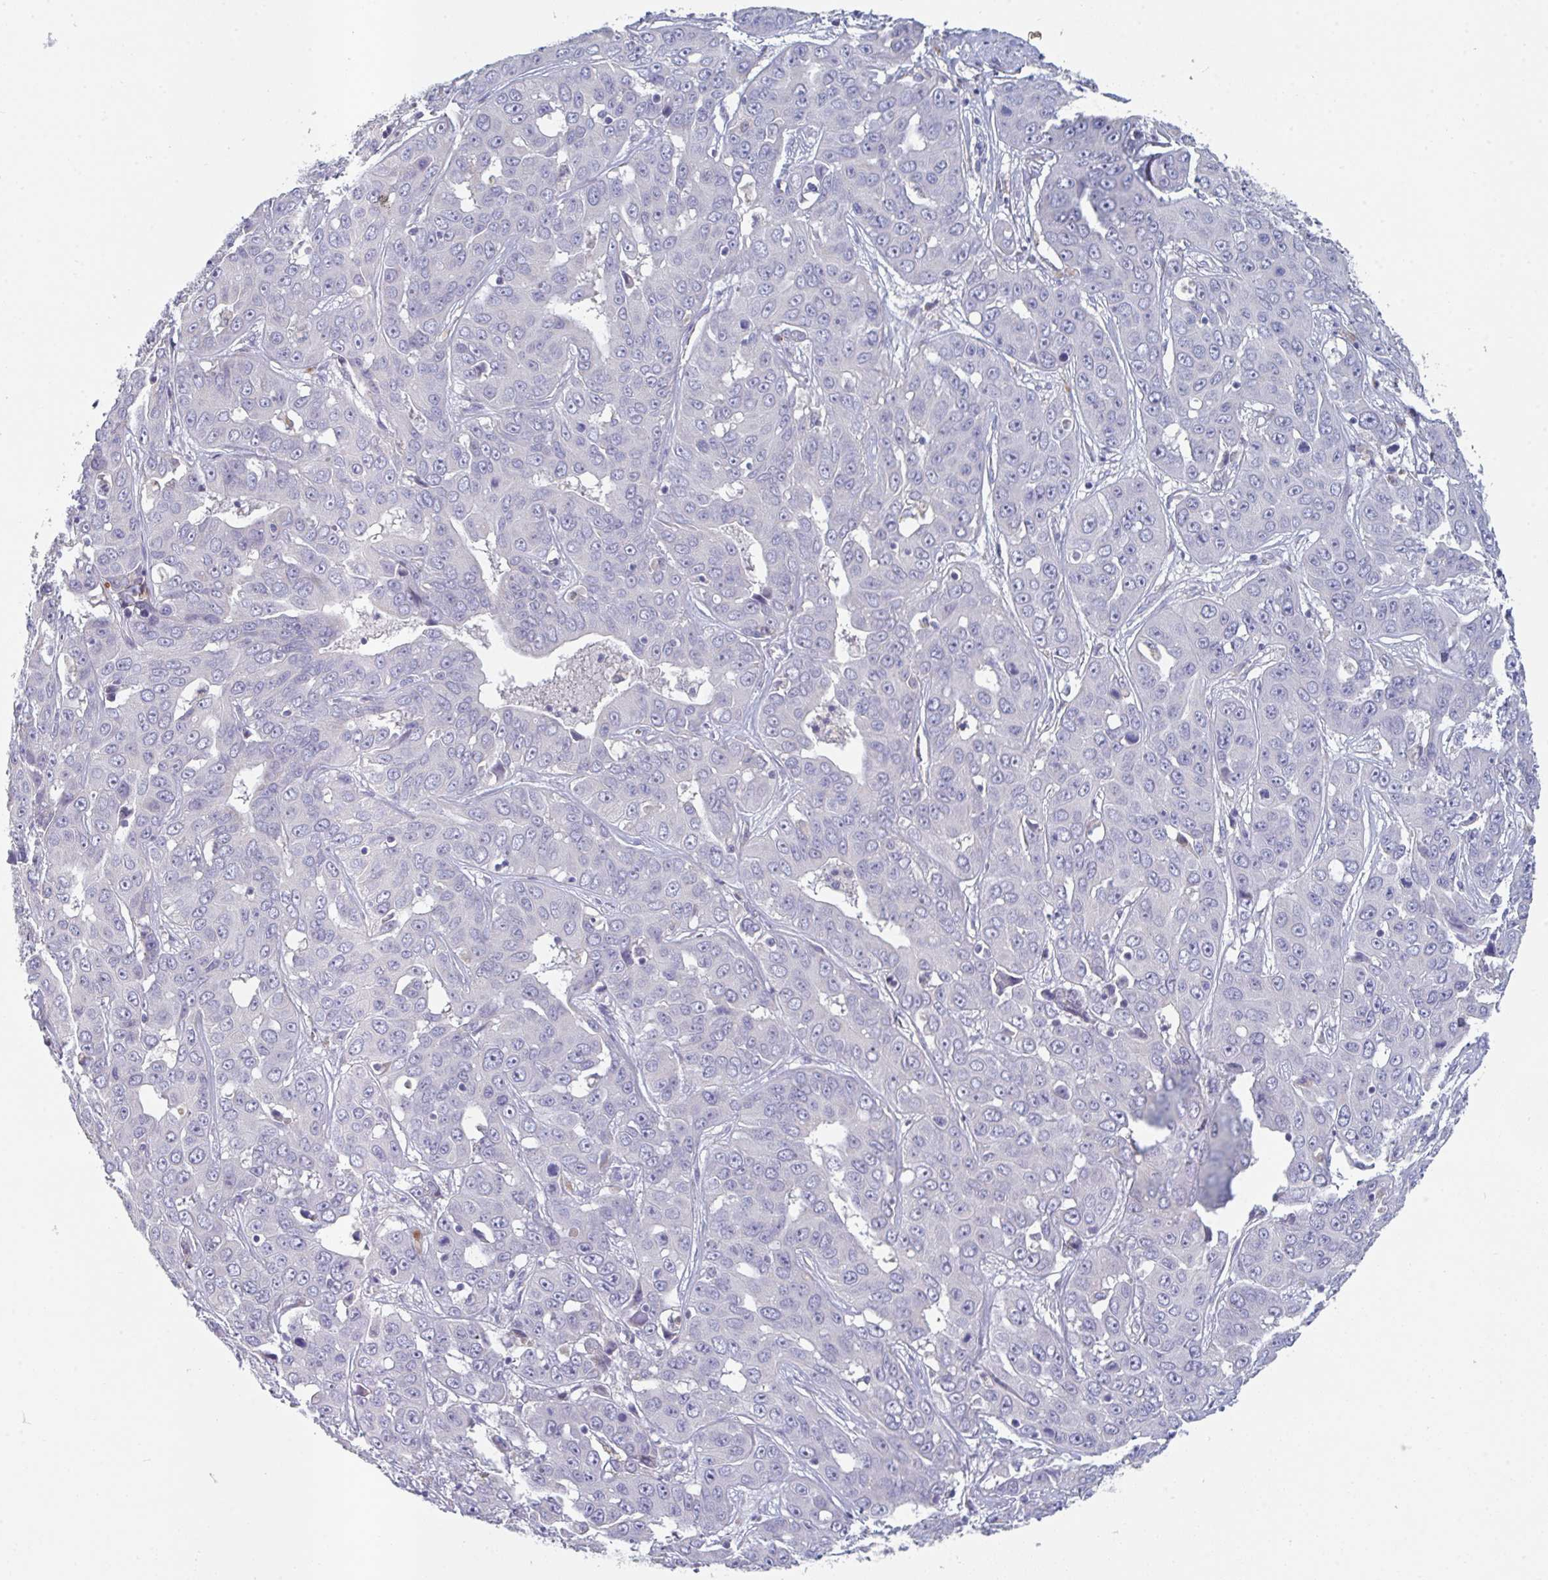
{"staining": {"intensity": "negative", "quantity": "none", "location": "none"}, "tissue": "liver cancer", "cell_type": "Tumor cells", "image_type": "cancer", "snomed": [{"axis": "morphology", "description": "Cholangiocarcinoma"}, {"axis": "topography", "description": "Liver"}], "caption": "A photomicrograph of liver cancer (cholangiocarcinoma) stained for a protein reveals no brown staining in tumor cells.", "gene": "HGFAC", "patient": {"sex": "female", "age": 52}}